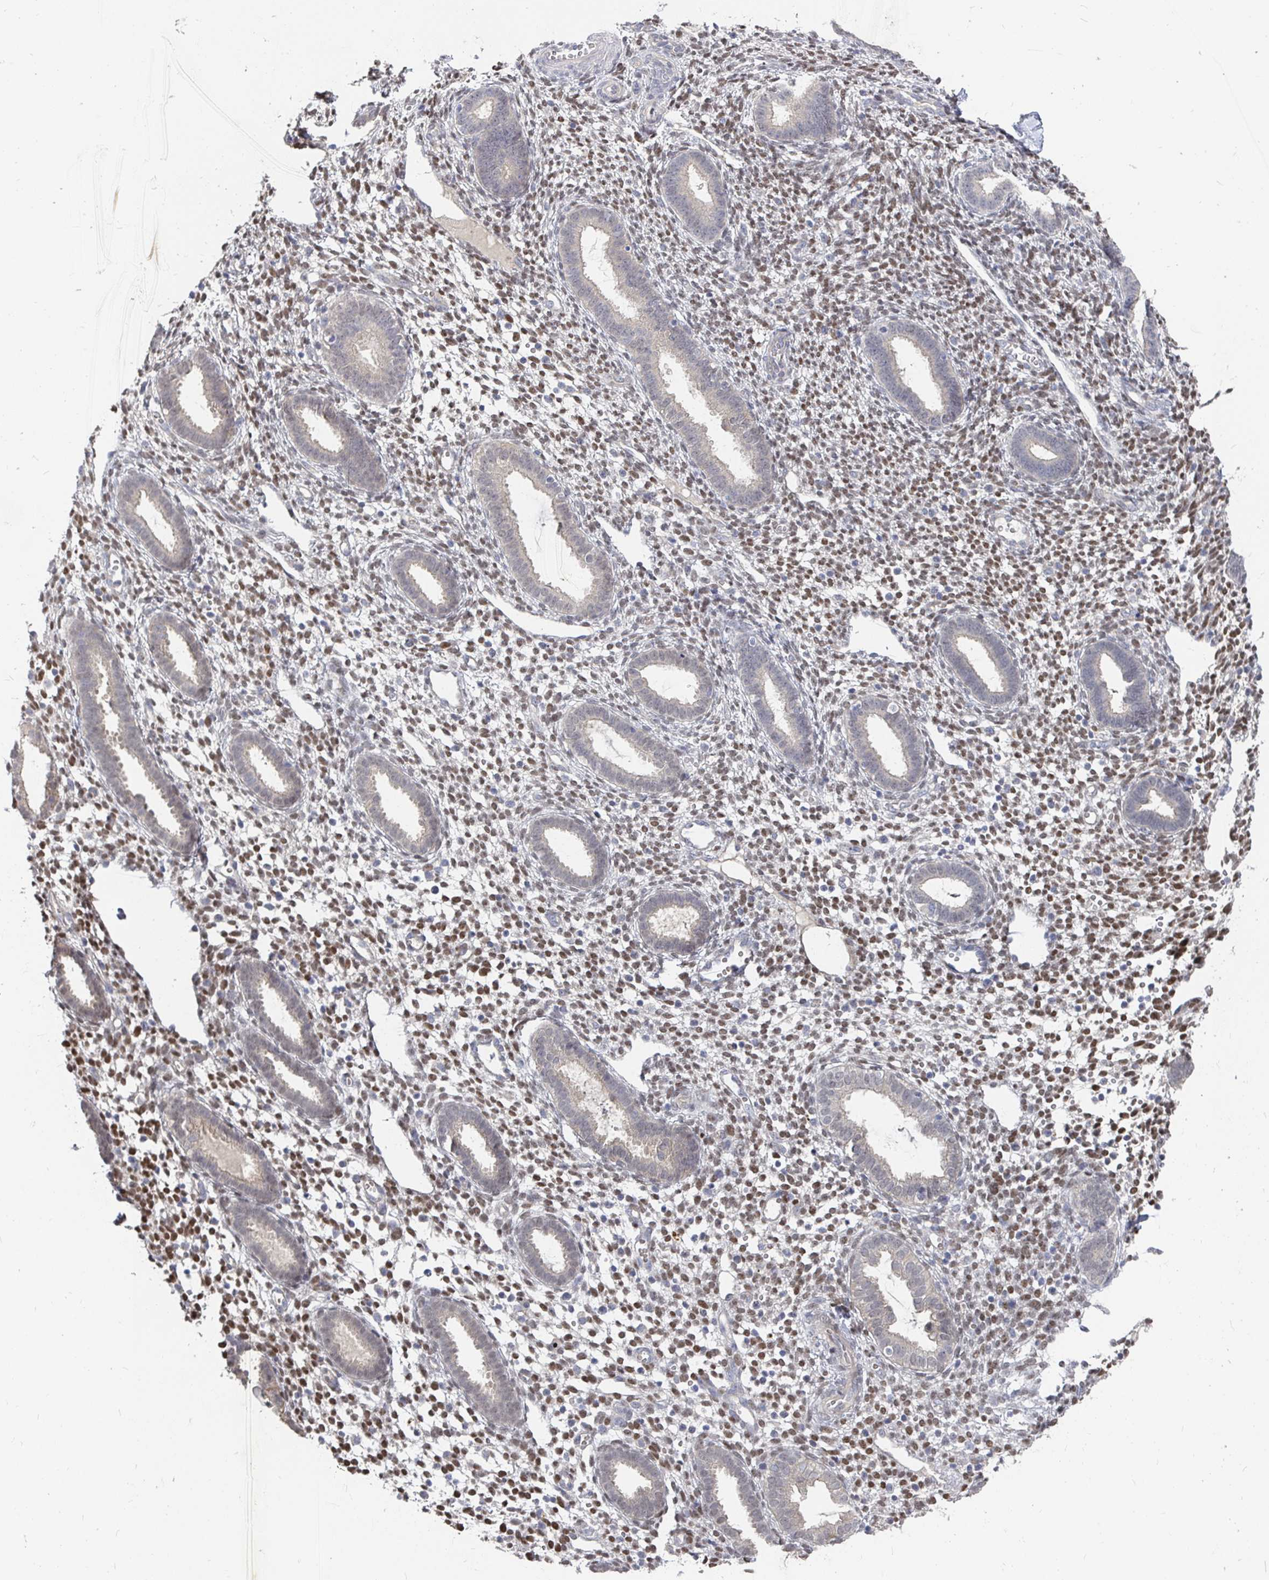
{"staining": {"intensity": "moderate", "quantity": "25%-75%", "location": "nuclear"}, "tissue": "endometrium", "cell_type": "Cells in endometrial stroma", "image_type": "normal", "snomed": [{"axis": "morphology", "description": "Normal tissue, NOS"}, {"axis": "topography", "description": "Endometrium"}], "caption": "High-power microscopy captured an immunohistochemistry (IHC) histopathology image of unremarkable endometrium, revealing moderate nuclear positivity in about 25%-75% of cells in endometrial stroma.", "gene": "MEIS1", "patient": {"sex": "female", "age": 36}}